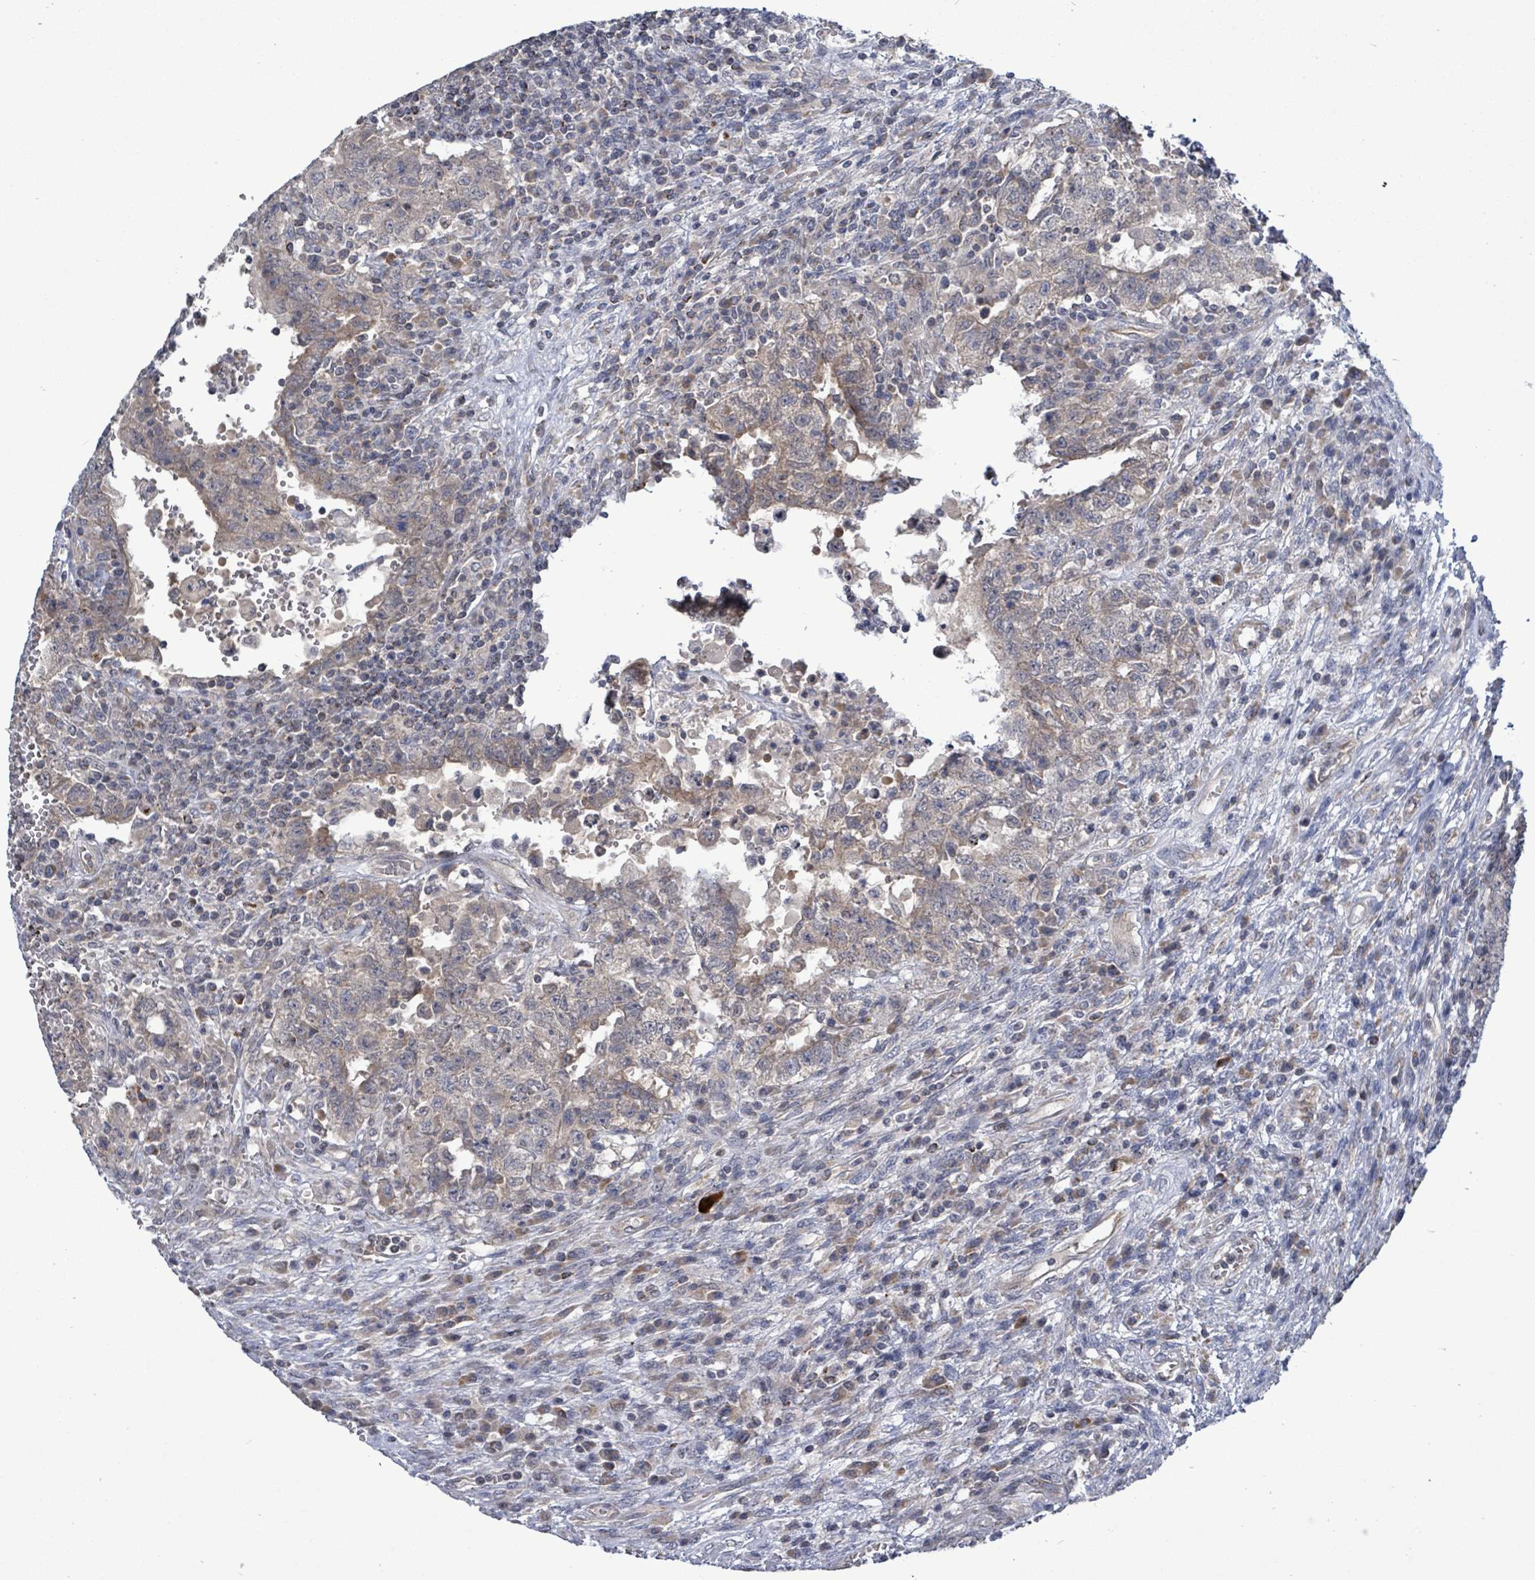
{"staining": {"intensity": "weak", "quantity": "<25%", "location": "cytoplasmic/membranous"}, "tissue": "testis cancer", "cell_type": "Tumor cells", "image_type": "cancer", "snomed": [{"axis": "morphology", "description": "Carcinoma, Embryonal, NOS"}, {"axis": "topography", "description": "Testis"}], "caption": "A histopathology image of testis cancer (embryonal carcinoma) stained for a protein demonstrates no brown staining in tumor cells.", "gene": "COQ10B", "patient": {"sex": "male", "age": 26}}